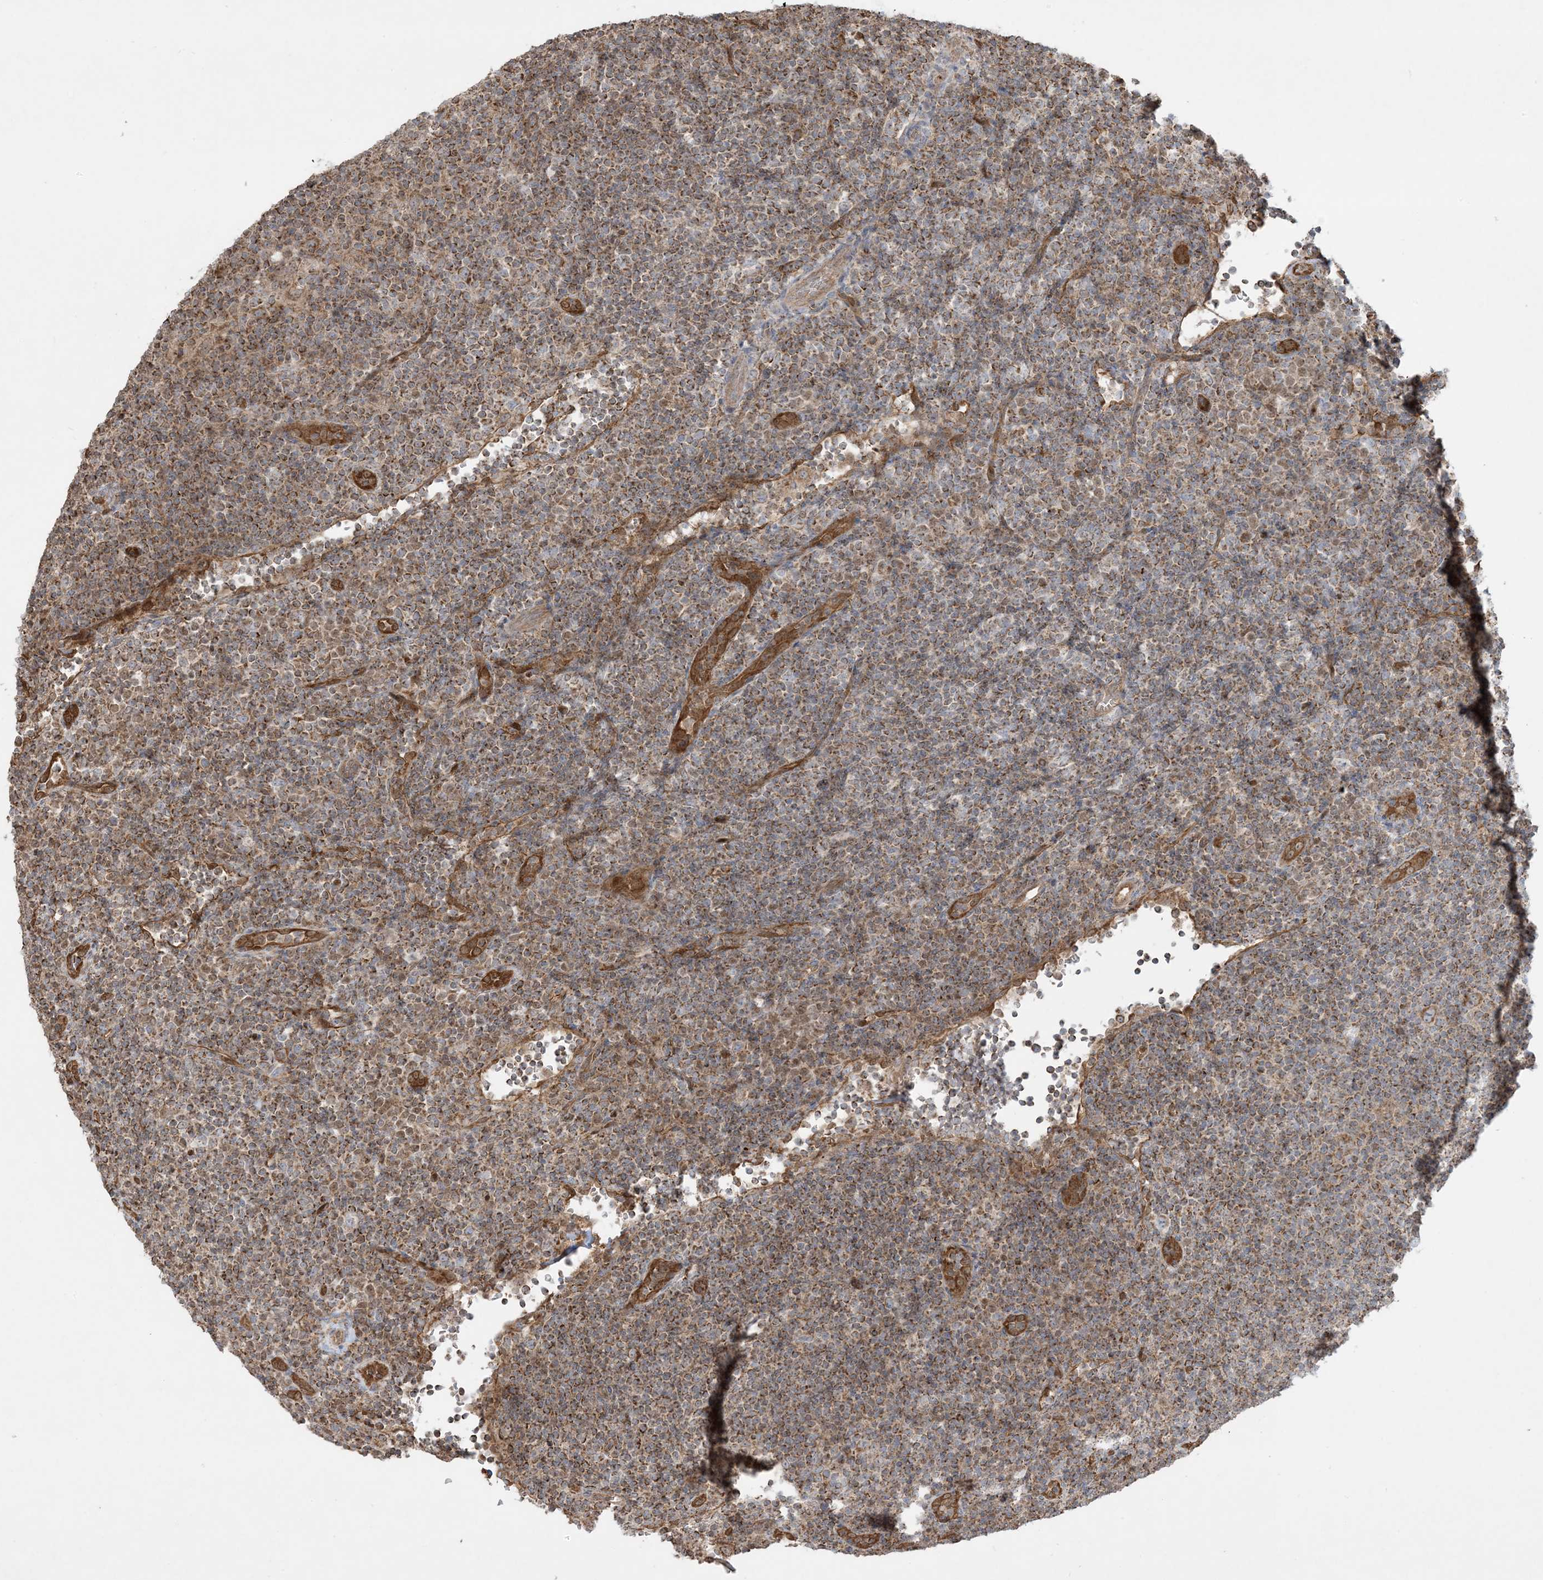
{"staining": {"intensity": "moderate", "quantity": ">75%", "location": "cytoplasmic/membranous"}, "tissue": "lymphoma", "cell_type": "Tumor cells", "image_type": "cancer", "snomed": [{"axis": "morphology", "description": "Hodgkin's disease, NOS"}, {"axis": "topography", "description": "Lymph node"}], "caption": "Lymphoma stained with a protein marker exhibits moderate staining in tumor cells.", "gene": "PPM1F", "patient": {"sex": "female", "age": 57}}